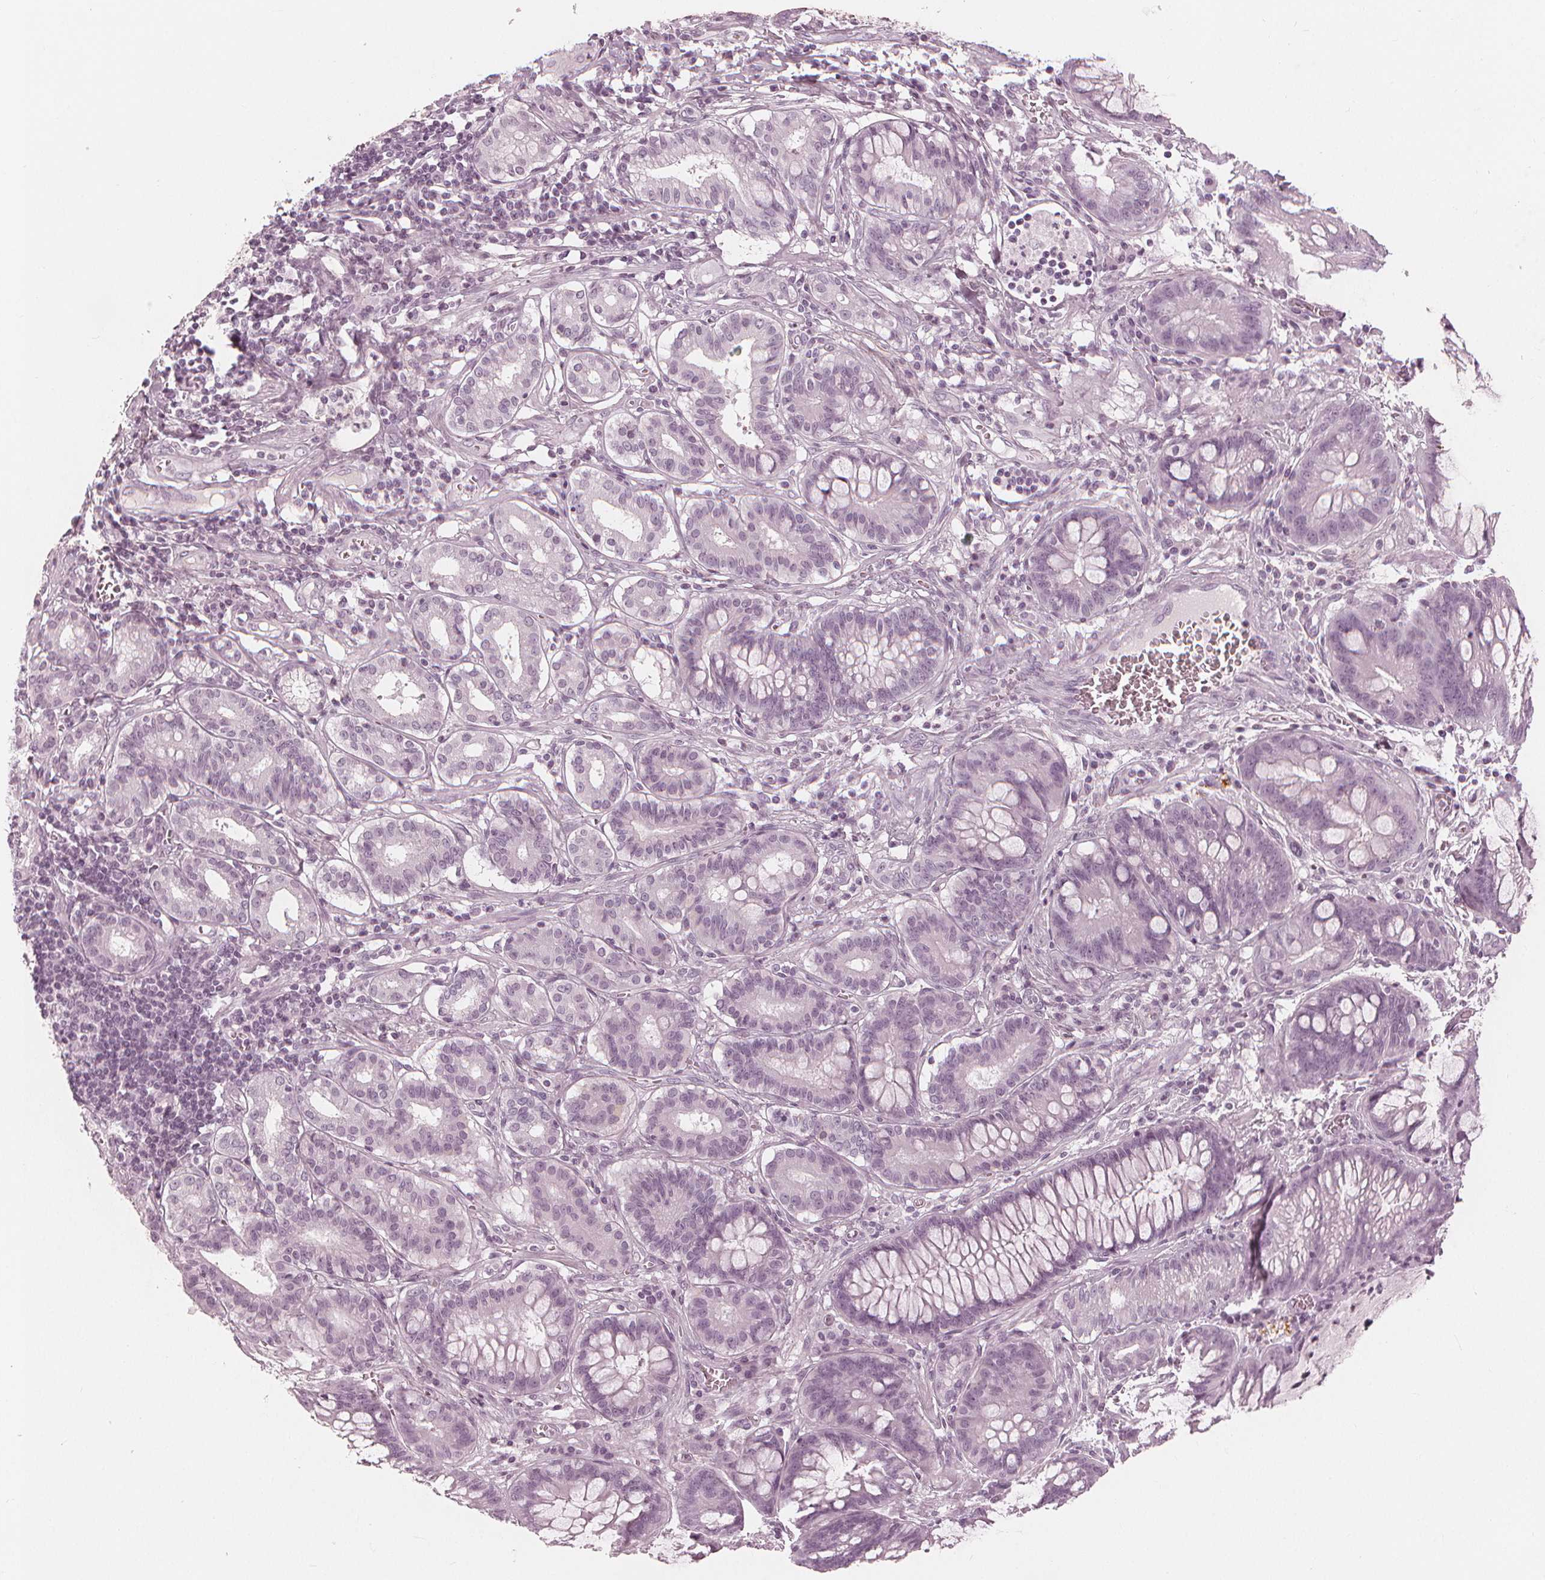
{"staining": {"intensity": "negative", "quantity": "none", "location": "none"}, "tissue": "stomach cancer", "cell_type": "Tumor cells", "image_type": "cancer", "snomed": [{"axis": "morphology", "description": "Normal tissue, NOS"}, {"axis": "morphology", "description": "Adenocarcinoma, NOS"}, {"axis": "topography", "description": "Esophagus"}, {"axis": "topography", "description": "Stomach, upper"}], "caption": "High magnification brightfield microscopy of stomach cancer stained with DAB (brown) and counterstained with hematoxylin (blue): tumor cells show no significant positivity. The staining is performed using DAB (3,3'-diaminobenzidine) brown chromogen with nuclei counter-stained in using hematoxylin.", "gene": "PAEP", "patient": {"sex": "male", "age": 74}}